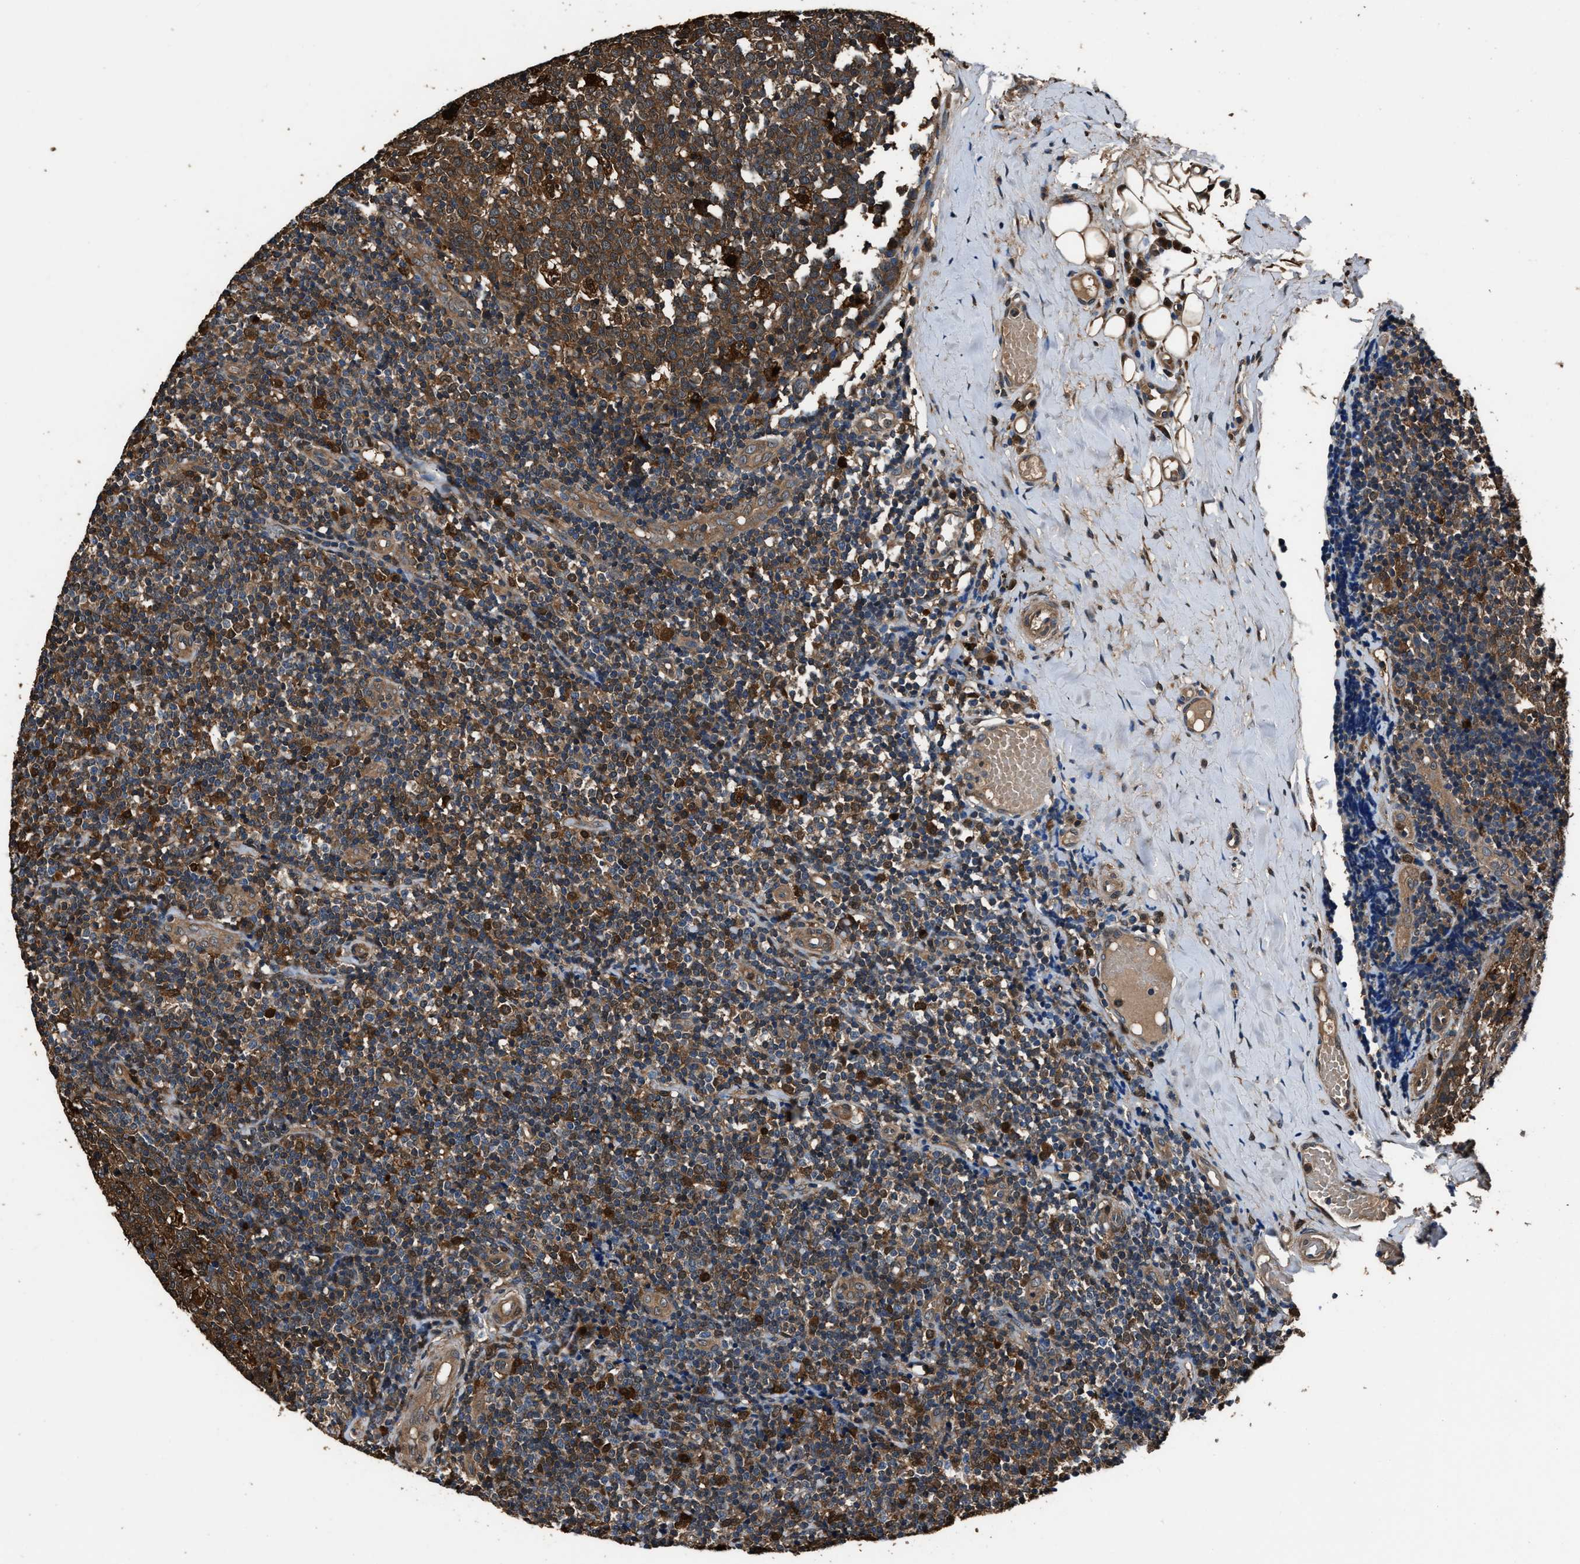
{"staining": {"intensity": "moderate", "quantity": ">75%", "location": "cytoplasmic/membranous"}, "tissue": "tonsil", "cell_type": "Germinal center cells", "image_type": "normal", "snomed": [{"axis": "morphology", "description": "Normal tissue, NOS"}, {"axis": "topography", "description": "Tonsil"}], "caption": "Brown immunohistochemical staining in benign tonsil exhibits moderate cytoplasmic/membranous staining in approximately >75% of germinal center cells. (Brightfield microscopy of DAB IHC at high magnification).", "gene": "GSTP1", "patient": {"sex": "female", "age": 19}}